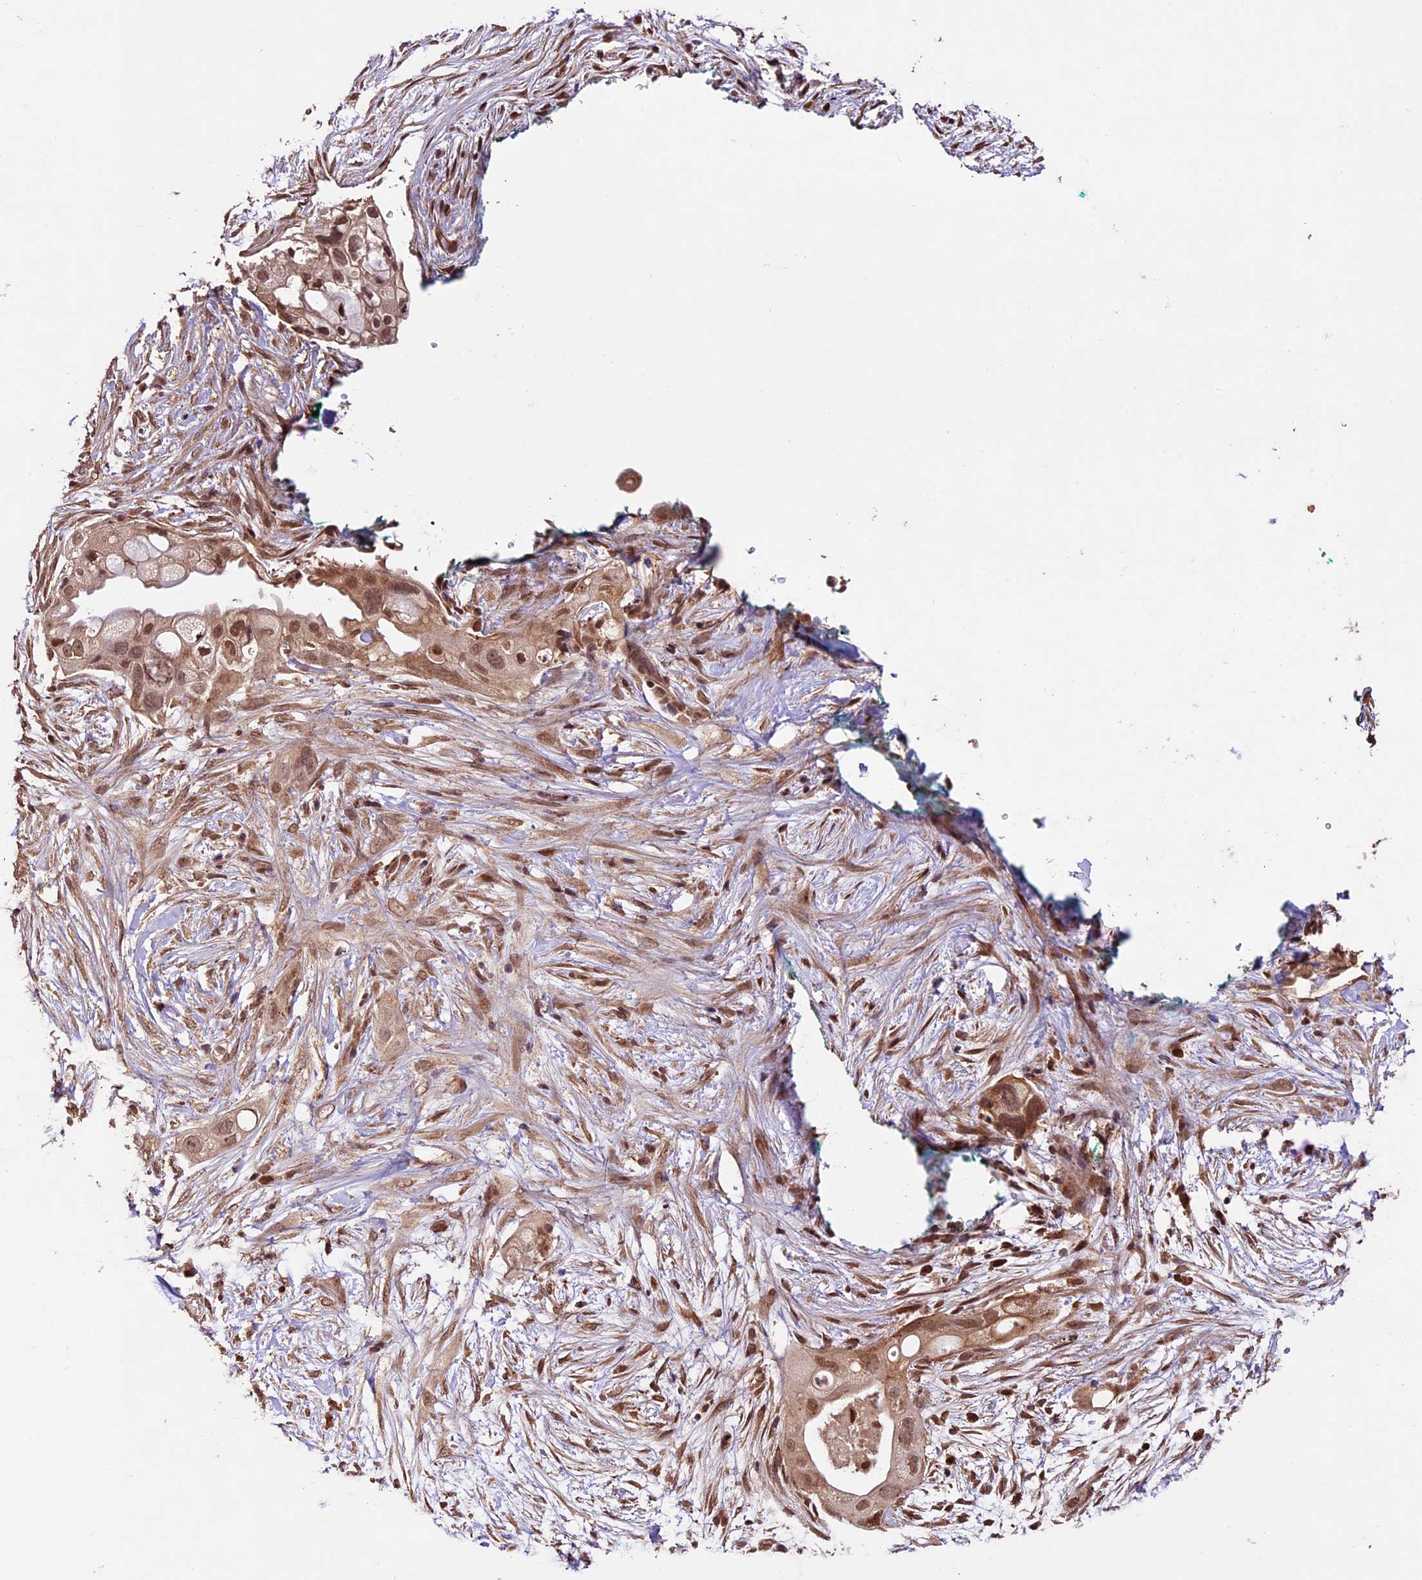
{"staining": {"intensity": "moderate", "quantity": ">75%", "location": "cytoplasmic/membranous,nuclear"}, "tissue": "pancreatic cancer", "cell_type": "Tumor cells", "image_type": "cancer", "snomed": [{"axis": "morphology", "description": "Adenocarcinoma, NOS"}, {"axis": "topography", "description": "Pancreas"}], "caption": "Moderate cytoplasmic/membranous and nuclear expression for a protein is appreciated in approximately >75% of tumor cells of adenocarcinoma (pancreatic) using IHC.", "gene": "CDKN2AIP", "patient": {"sex": "male", "age": 53}}